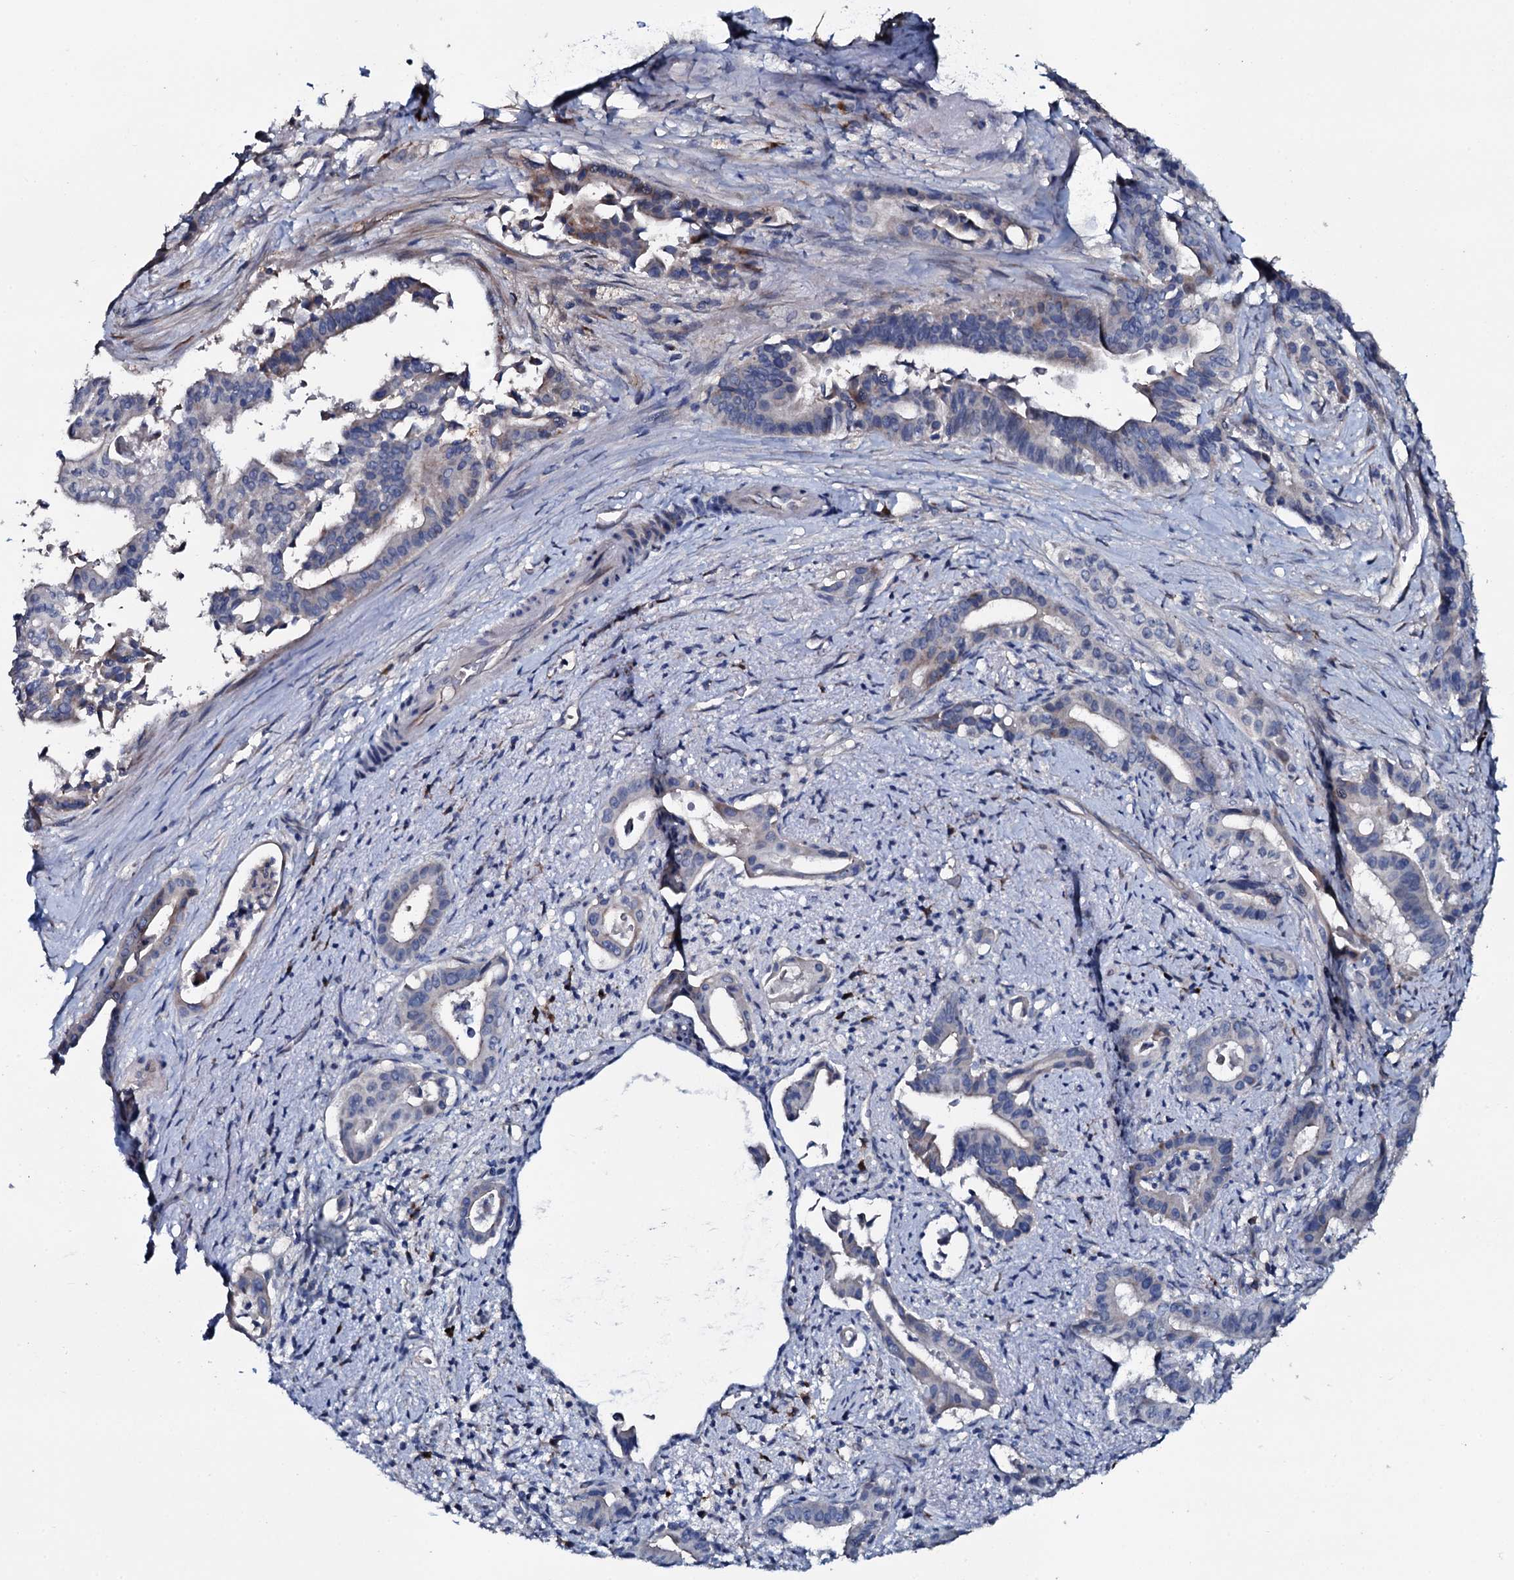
{"staining": {"intensity": "weak", "quantity": "<25%", "location": "cytoplasmic/membranous"}, "tissue": "pancreatic cancer", "cell_type": "Tumor cells", "image_type": "cancer", "snomed": [{"axis": "morphology", "description": "Adenocarcinoma, NOS"}, {"axis": "topography", "description": "Pancreas"}], "caption": "This is an immunohistochemistry (IHC) micrograph of adenocarcinoma (pancreatic). There is no staining in tumor cells.", "gene": "IL12B", "patient": {"sex": "female", "age": 77}}